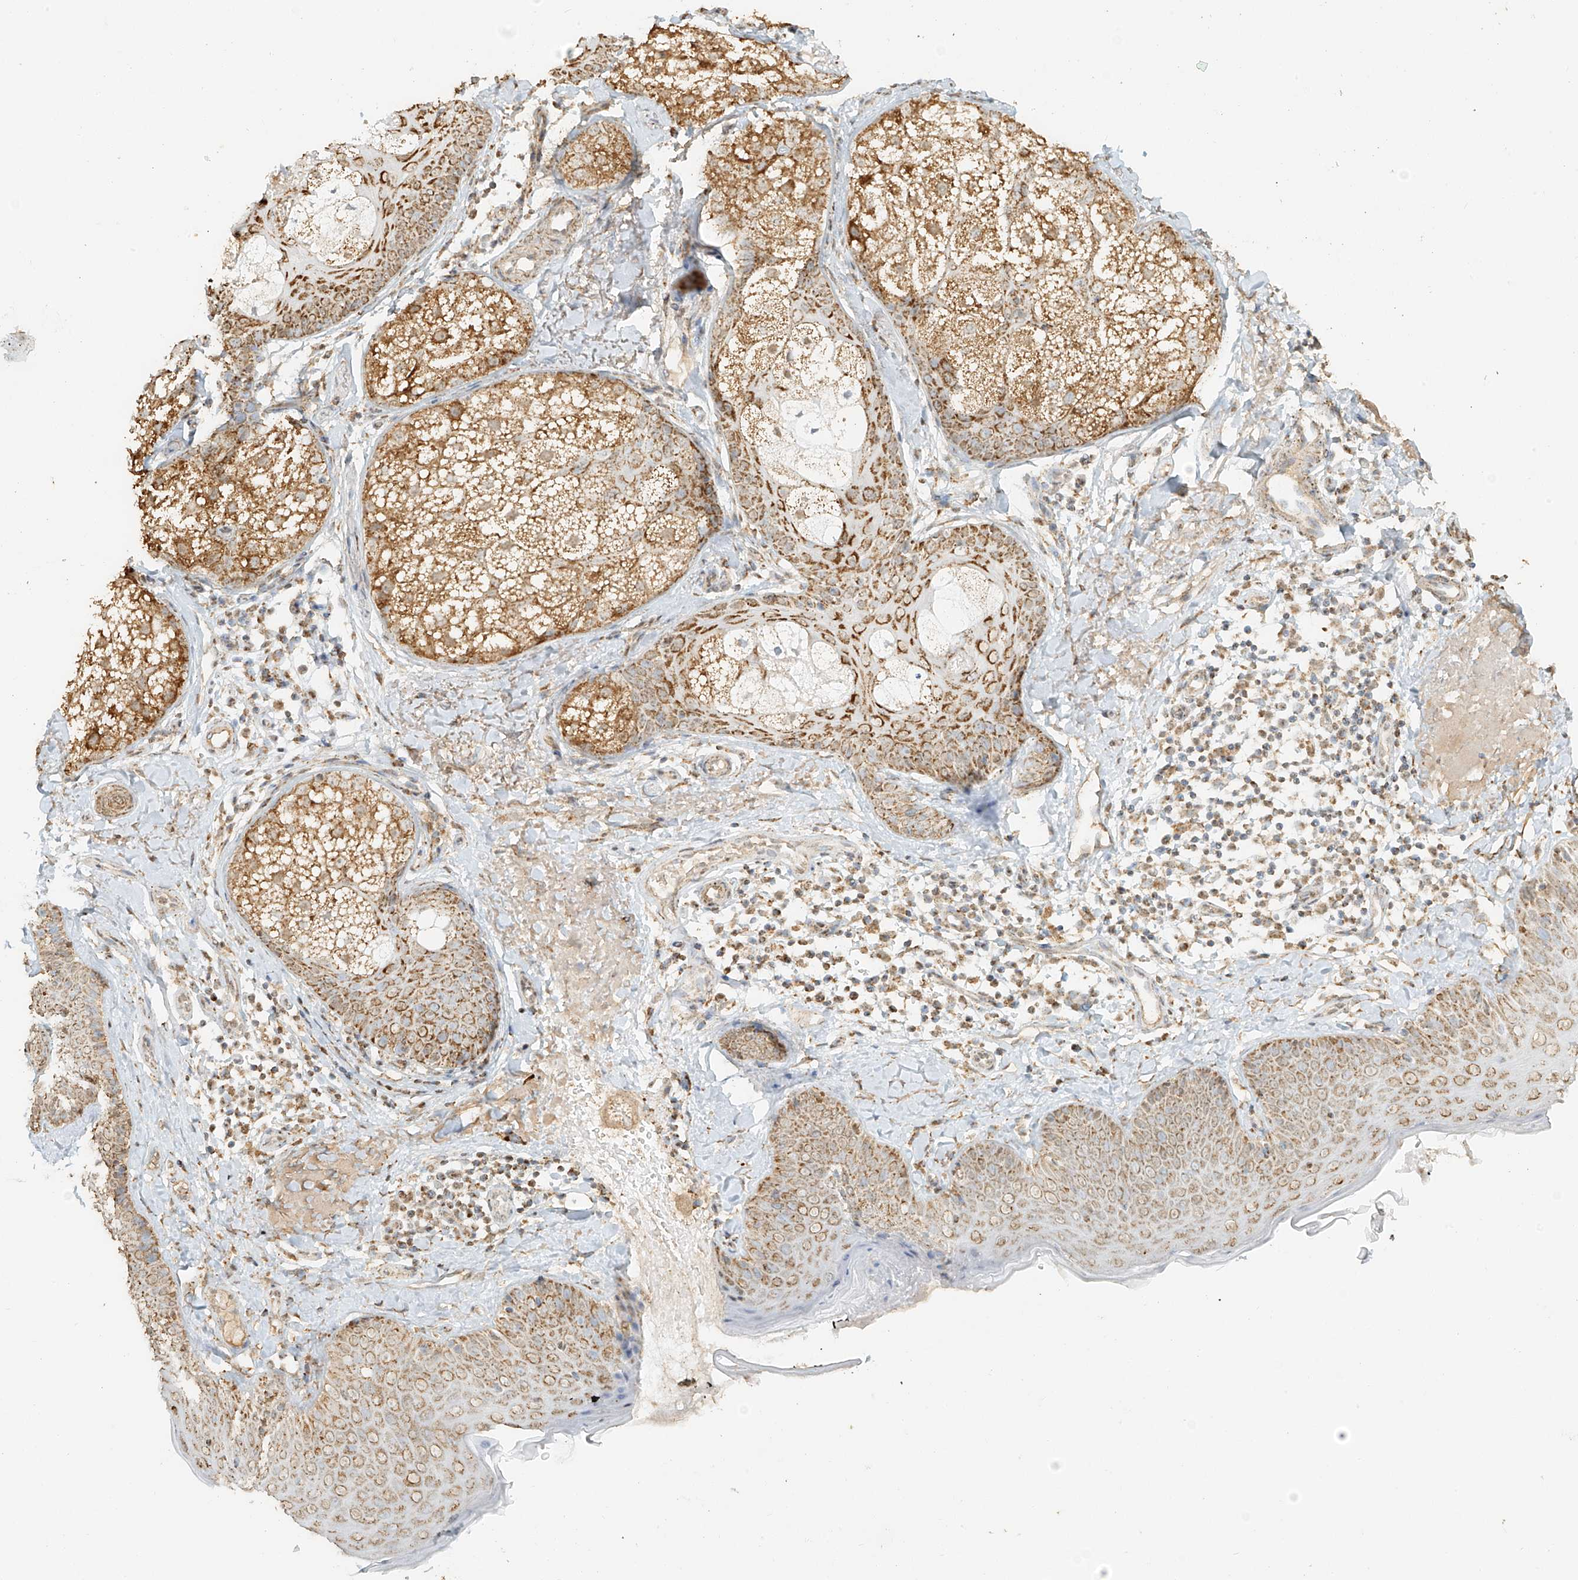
{"staining": {"intensity": "moderate", "quantity": ">75%", "location": "cytoplasmic/membranous"}, "tissue": "skin", "cell_type": "Fibroblasts", "image_type": "normal", "snomed": [{"axis": "morphology", "description": "Normal tissue, NOS"}, {"axis": "topography", "description": "Skin"}], "caption": "The micrograph displays a brown stain indicating the presence of a protein in the cytoplasmic/membranous of fibroblasts in skin.", "gene": "MIPEP", "patient": {"sex": "male", "age": 57}}